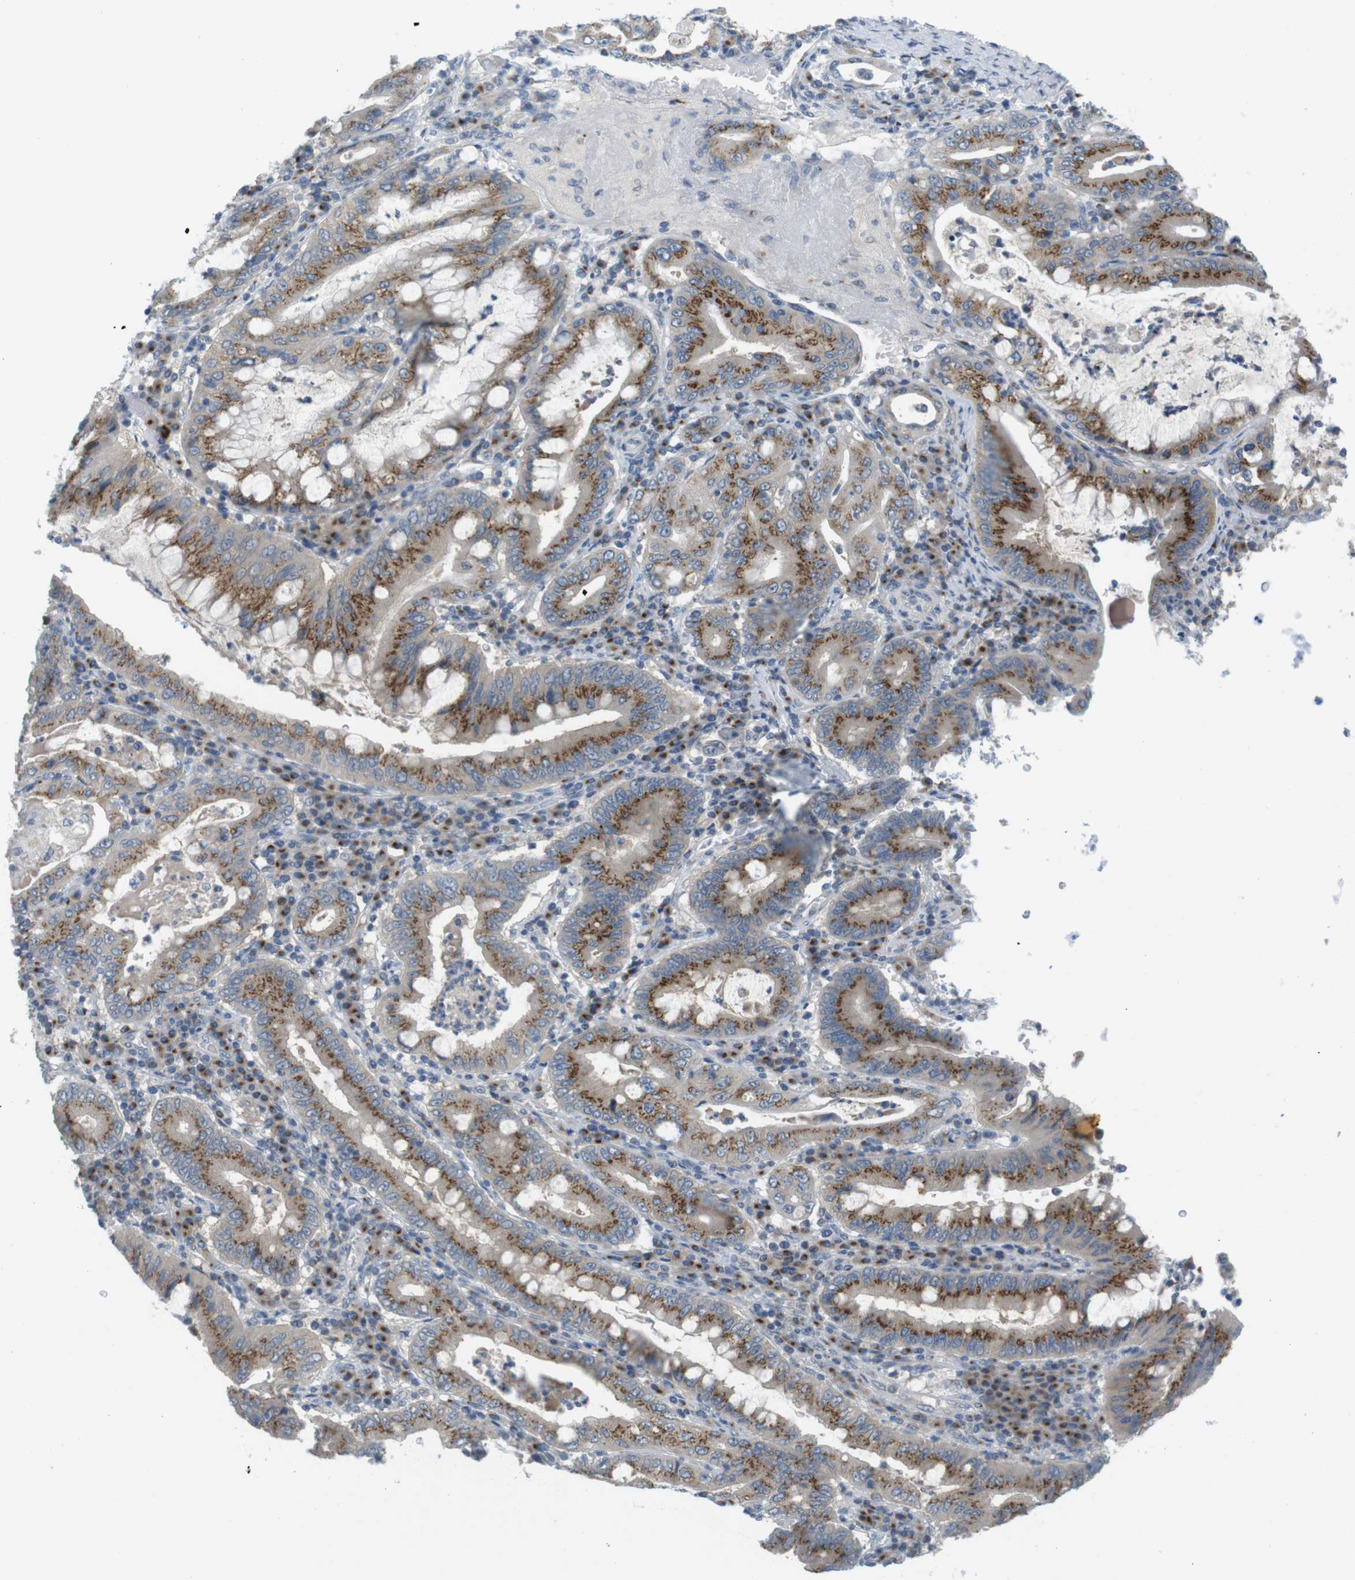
{"staining": {"intensity": "moderate", "quantity": ">75%", "location": "cytoplasmic/membranous"}, "tissue": "stomach cancer", "cell_type": "Tumor cells", "image_type": "cancer", "snomed": [{"axis": "morphology", "description": "Normal tissue, NOS"}, {"axis": "morphology", "description": "Adenocarcinoma, NOS"}, {"axis": "topography", "description": "Esophagus"}, {"axis": "topography", "description": "Stomach, upper"}, {"axis": "topography", "description": "Peripheral nerve tissue"}], "caption": "Immunohistochemical staining of adenocarcinoma (stomach) displays medium levels of moderate cytoplasmic/membranous protein expression in about >75% of tumor cells. The protein of interest is shown in brown color, while the nuclei are stained blue.", "gene": "YIPF3", "patient": {"sex": "male", "age": 62}}